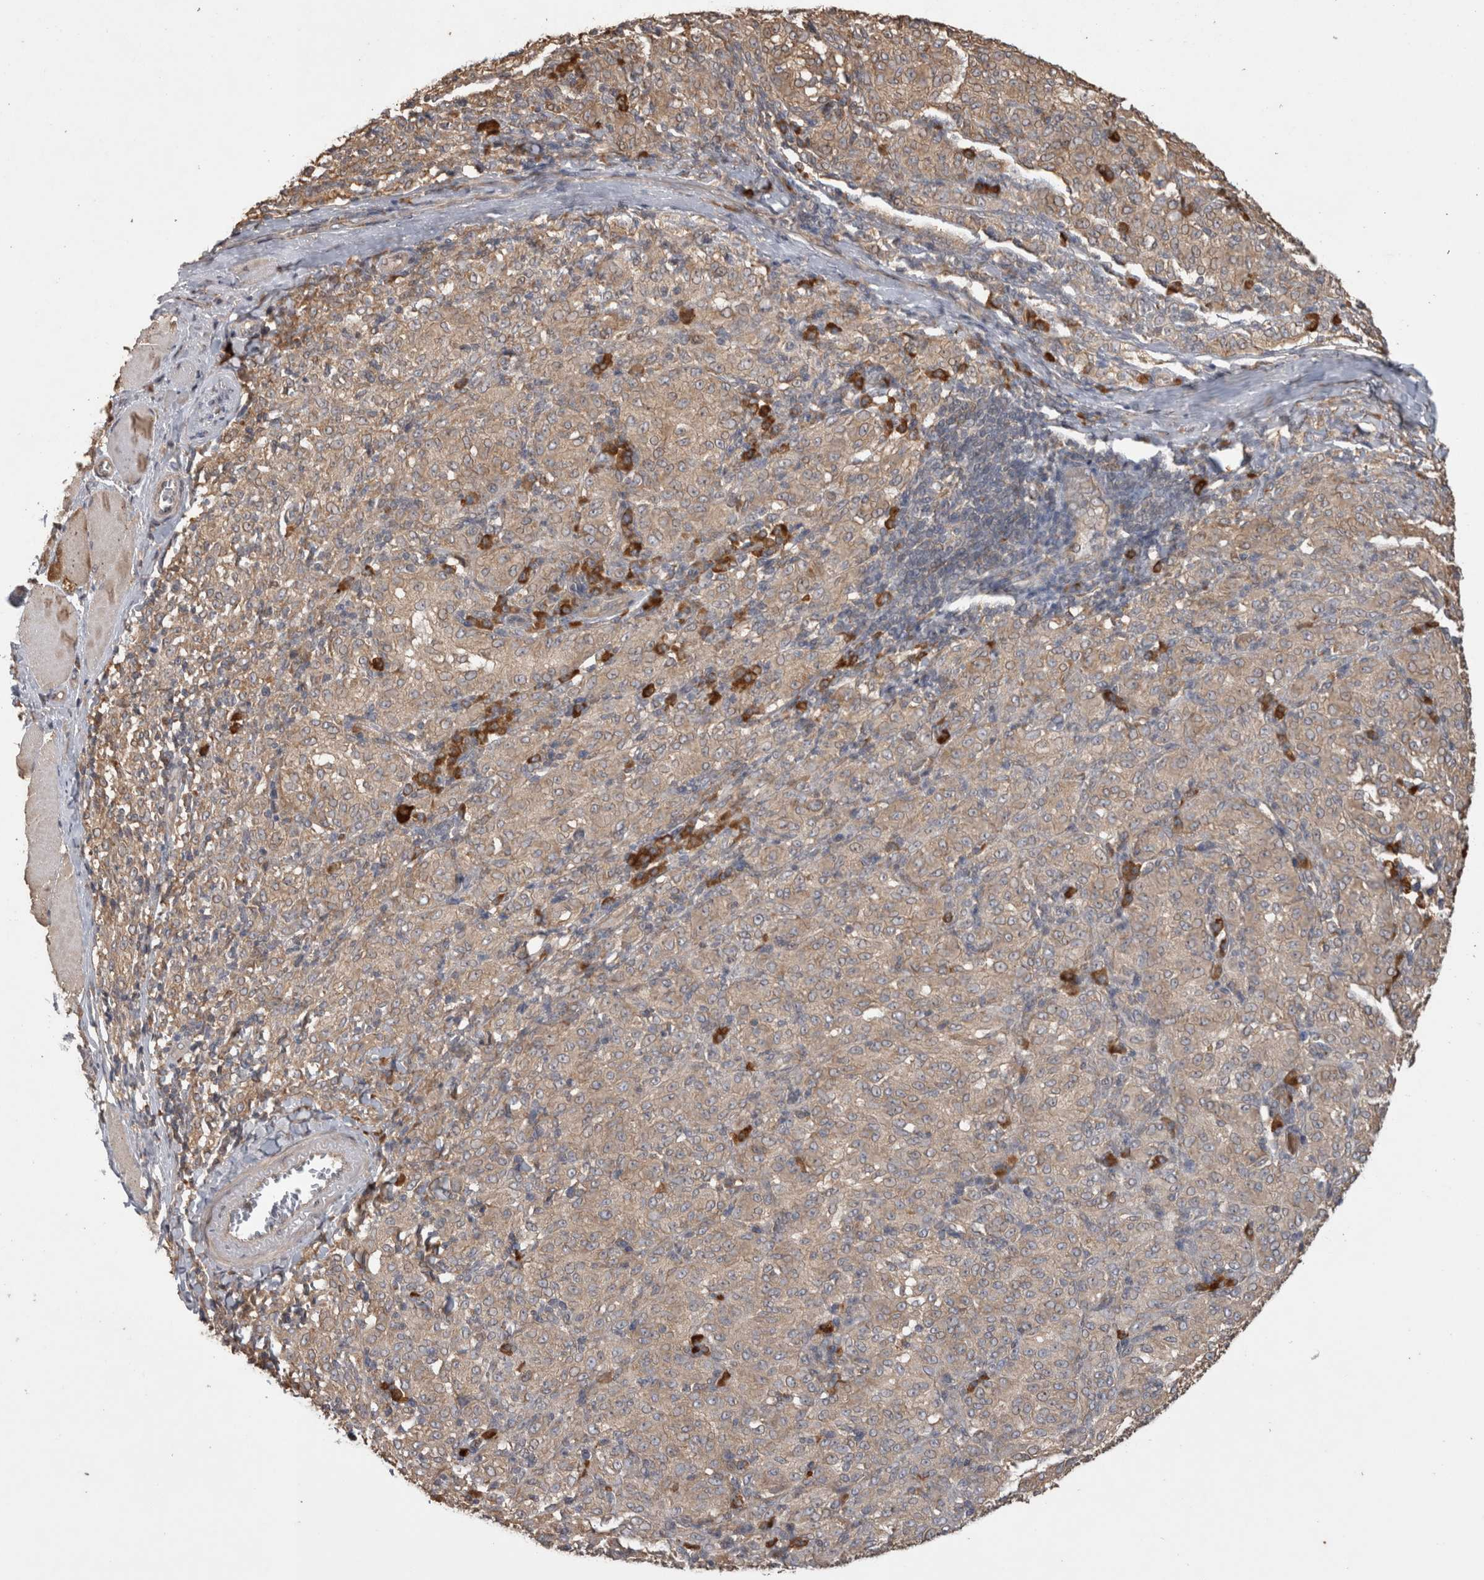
{"staining": {"intensity": "weak", "quantity": ">75%", "location": "cytoplasmic/membranous"}, "tissue": "melanoma", "cell_type": "Tumor cells", "image_type": "cancer", "snomed": [{"axis": "morphology", "description": "Malignant melanoma, NOS"}, {"axis": "topography", "description": "Skin"}], "caption": "Melanoma tissue exhibits weak cytoplasmic/membranous staining in approximately >75% of tumor cells, visualized by immunohistochemistry.", "gene": "TBCE", "patient": {"sex": "female", "age": 72}}